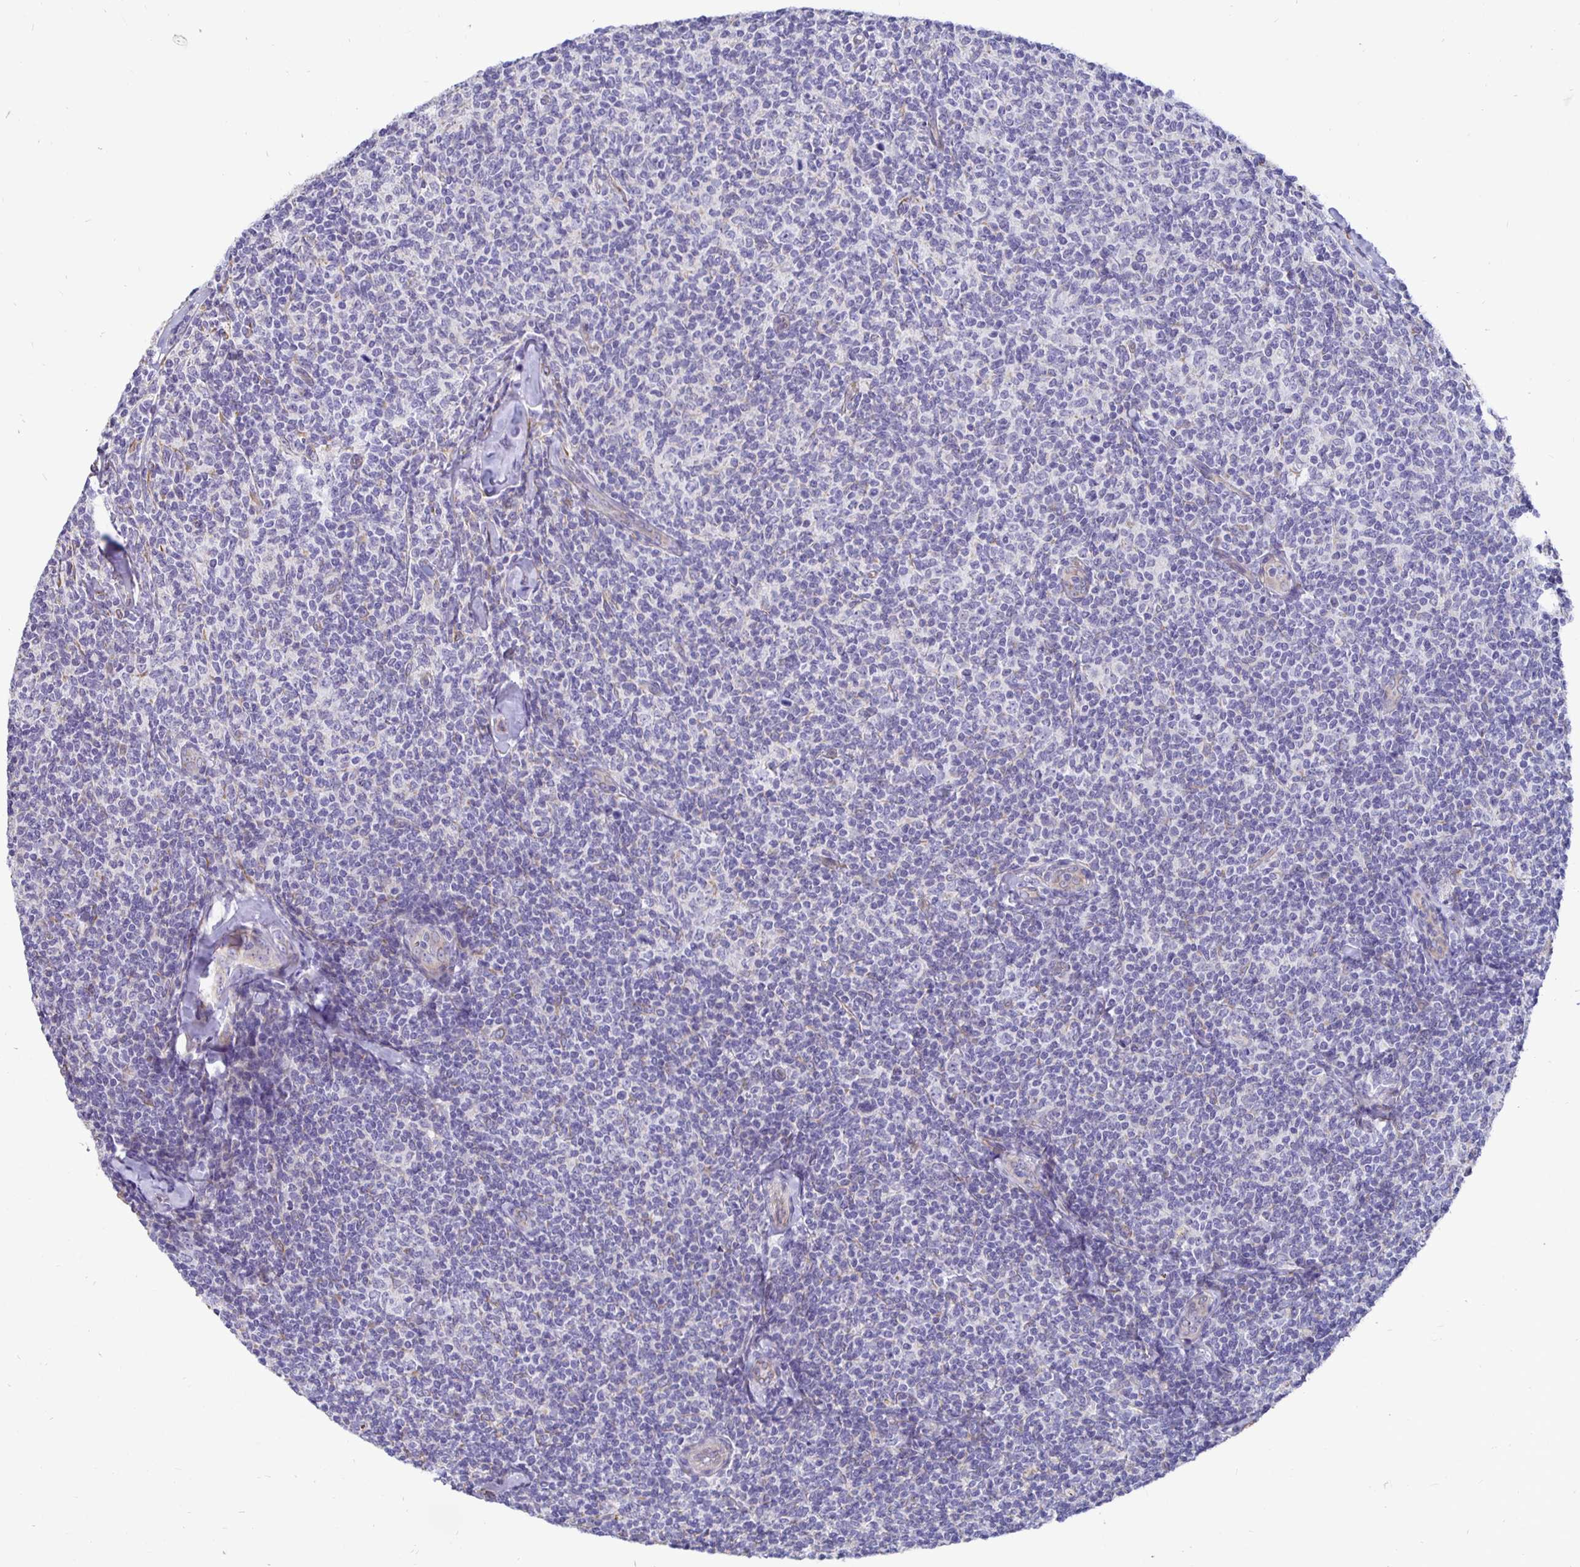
{"staining": {"intensity": "negative", "quantity": "none", "location": "none"}, "tissue": "lymphoma", "cell_type": "Tumor cells", "image_type": "cancer", "snomed": [{"axis": "morphology", "description": "Malignant lymphoma, non-Hodgkin's type, Low grade"}, {"axis": "topography", "description": "Lymph node"}], "caption": "This image is of malignant lymphoma, non-Hodgkin's type (low-grade) stained with IHC to label a protein in brown with the nuclei are counter-stained blue. There is no expression in tumor cells.", "gene": "DNAI2", "patient": {"sex": "female", "age": 56}}